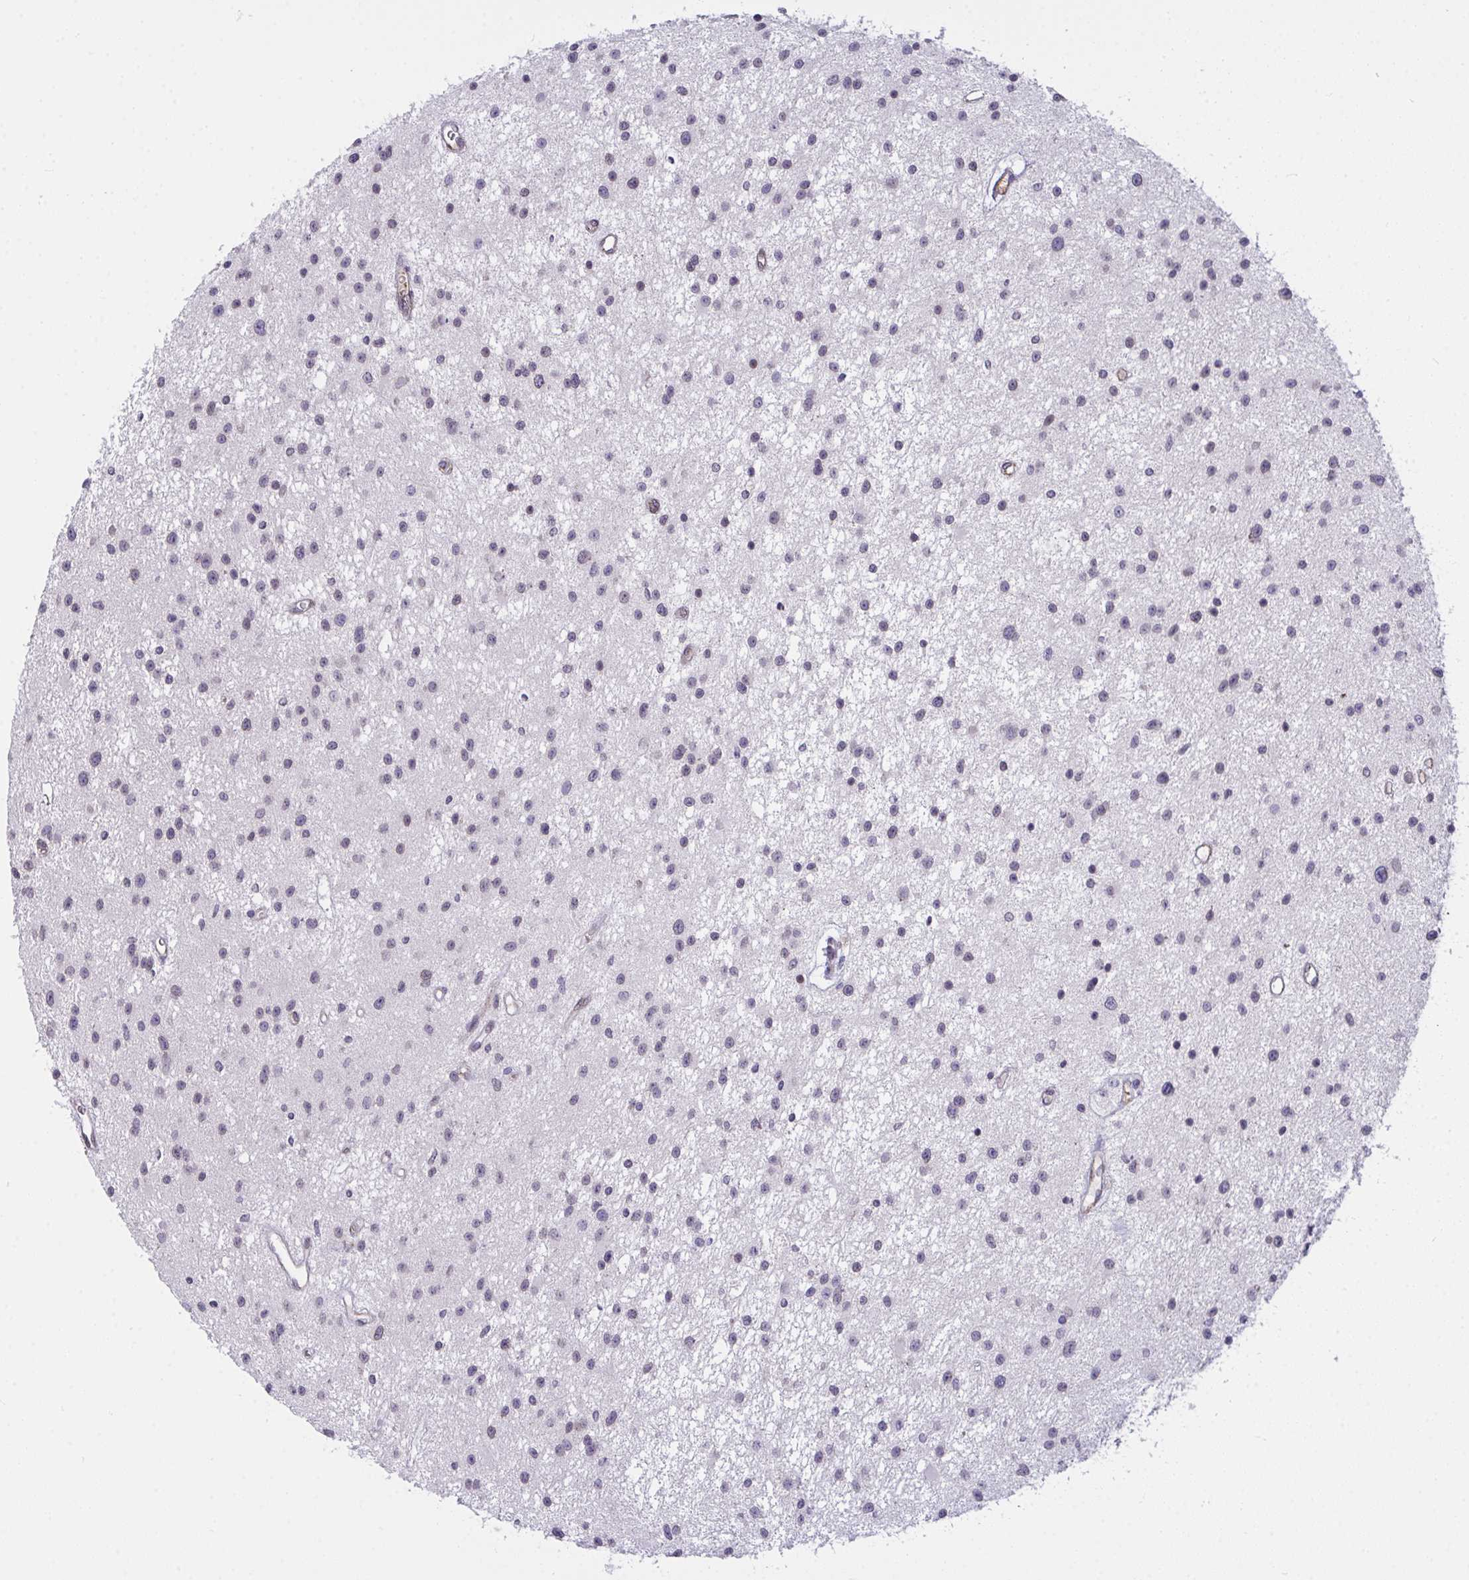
{"staining": {"intensity": "negative", "quantity": "none", "location": "none"}, "tissue": "glioma", "cell_type": "Tumor cells", "image_type": "cancer", "snomed": [{"axis": "morphology", "description": "Glioma, malignant, Low grade"}, {"axis": "topography", "description": "Brain"}], "caption": "Immunohistochemistry of malignant glioma (low-grade) demonstrates no positivity in tumor cells.", "gene": "SEMA6B", "patient": {"sex": "male", "age": 43}}